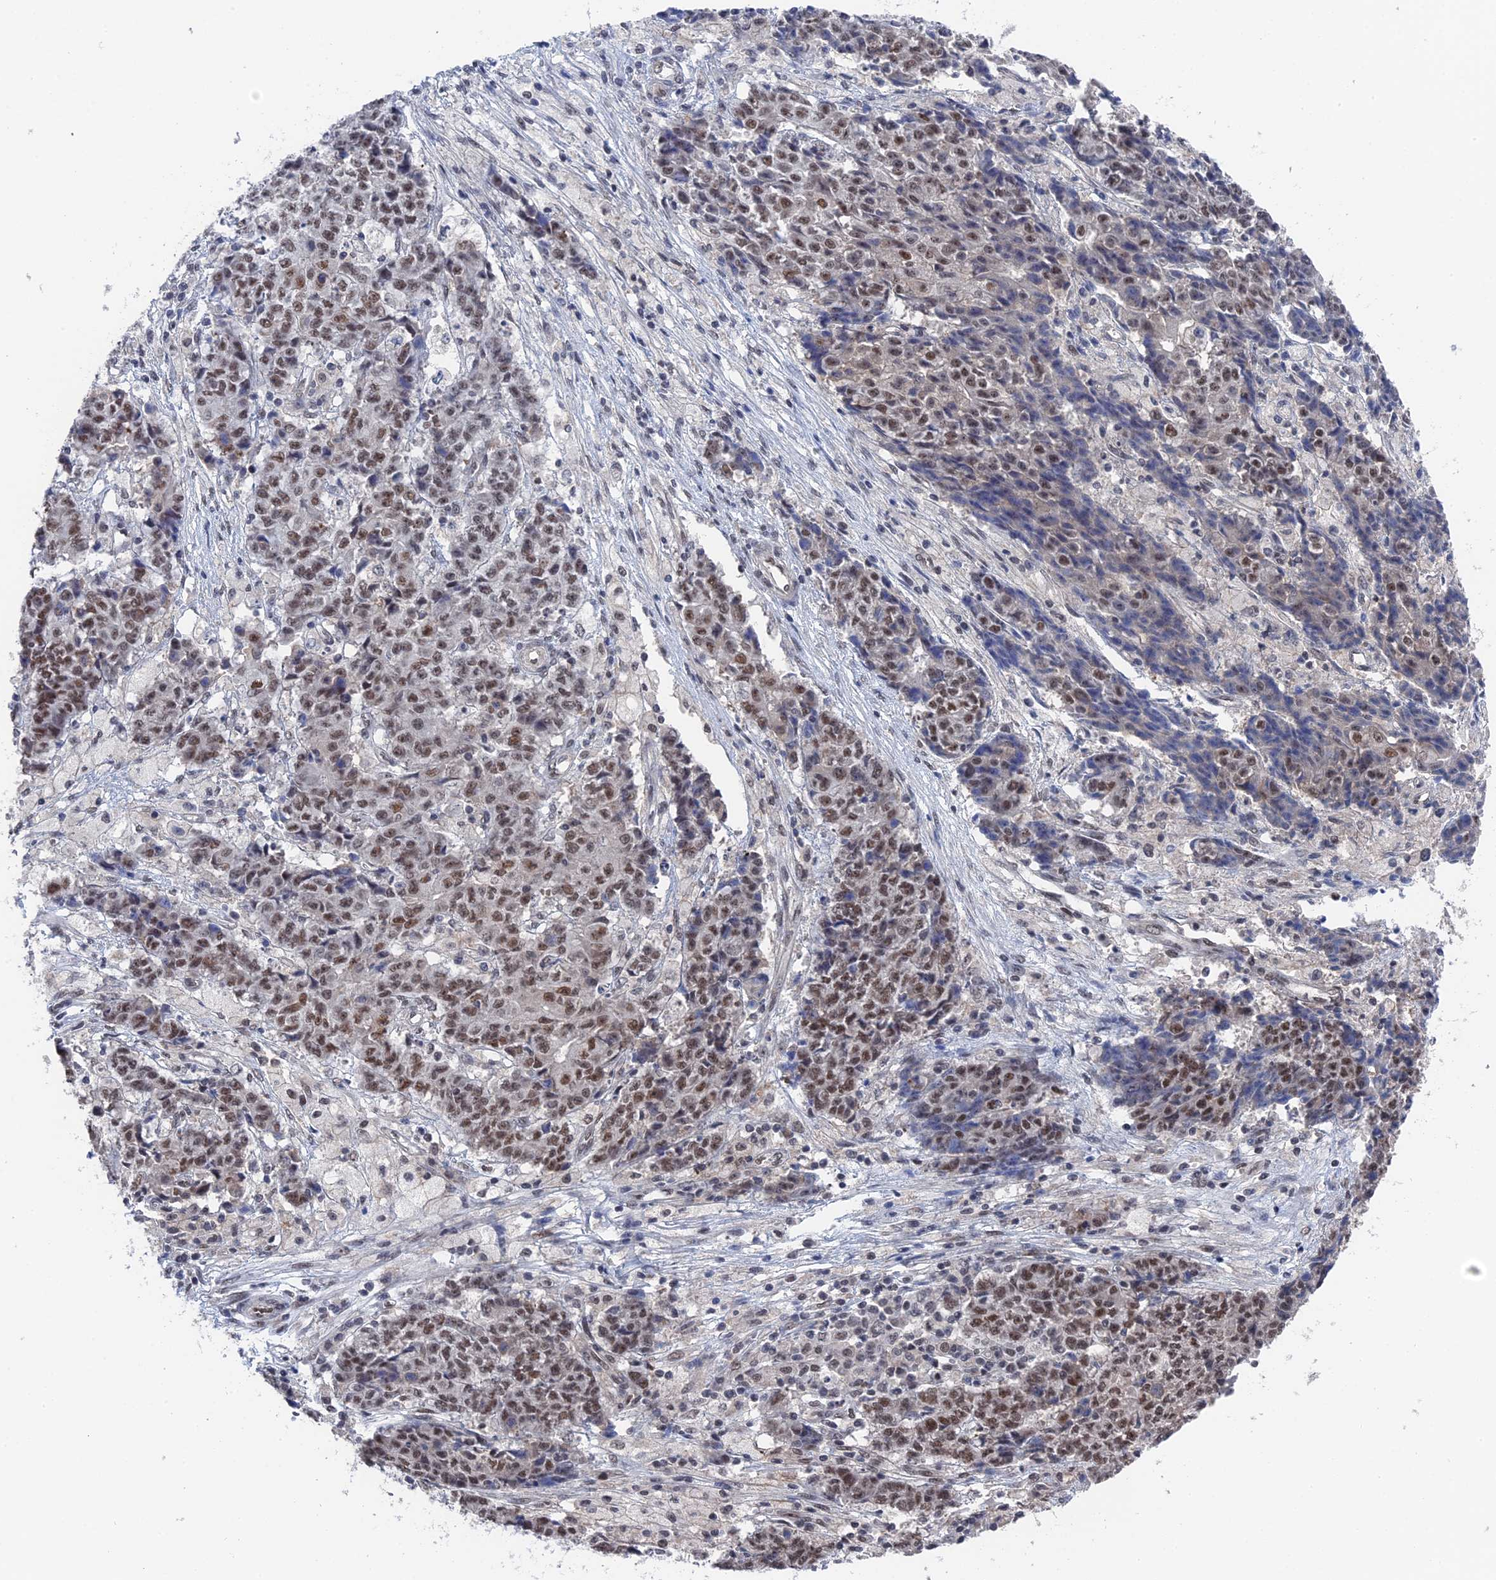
{"staining": {"intensity": "moderate", "quantity": ">75%", "location": "nuclear"}, "tissue": "ovarian cancer", "cell_type": "Tumor cells", "image_type": "cancer", "snomed": [{"axis": "morphology", "description": "Carcinoma, endometroid"}, {"axis": "topography", "description": "Ovary"}], "caption": "Immunohistochemical staining of human ovarian cancer demonstrates medium levels of moderate nuclear protein expression in approximately >75% of tumor cells.", "gene": "TSSC4", "patient": {"sex": "female", "age": 42}}